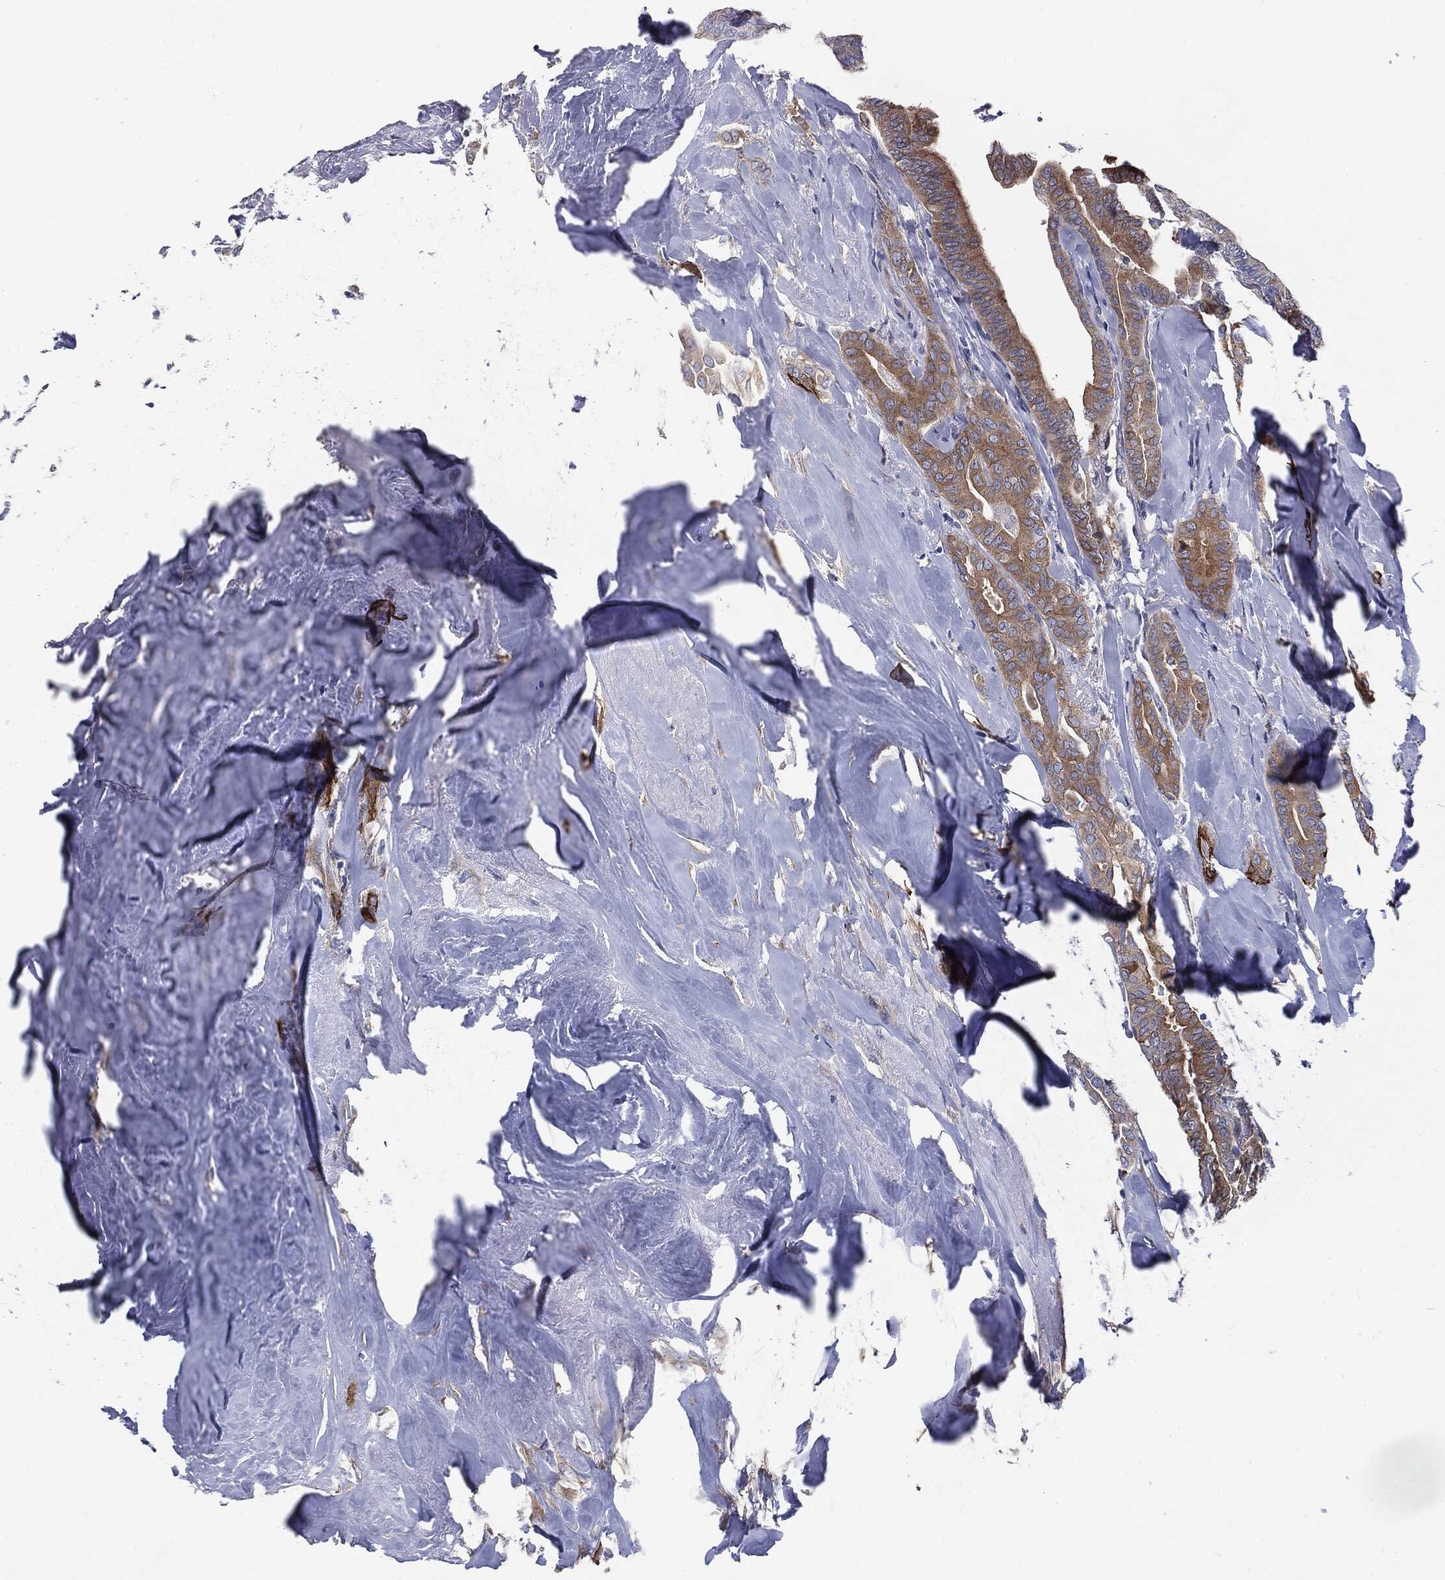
{"staining": {"intensity": "weak", "quantity": "25%-75%", "location": "cytoplasmic/membranous"}, "tissue": "thyroid cancer", "cell_type": "Tumor cells", "image_type": "cancer", "snomed": [{"axis": "morphology", "description": "Papillary adenocarcinoma, NOS"}, {"axis": "topography", "description": "Thyroid gland"}], "caption": "This is a histology image of IHC staining of papillary adenocarcinoma (thyroid), which shows weak expression in the cytoplasmic/membranous of tumor cells.", "gene": "KRT5", "patient": {"sex": "male", "age": 61}}